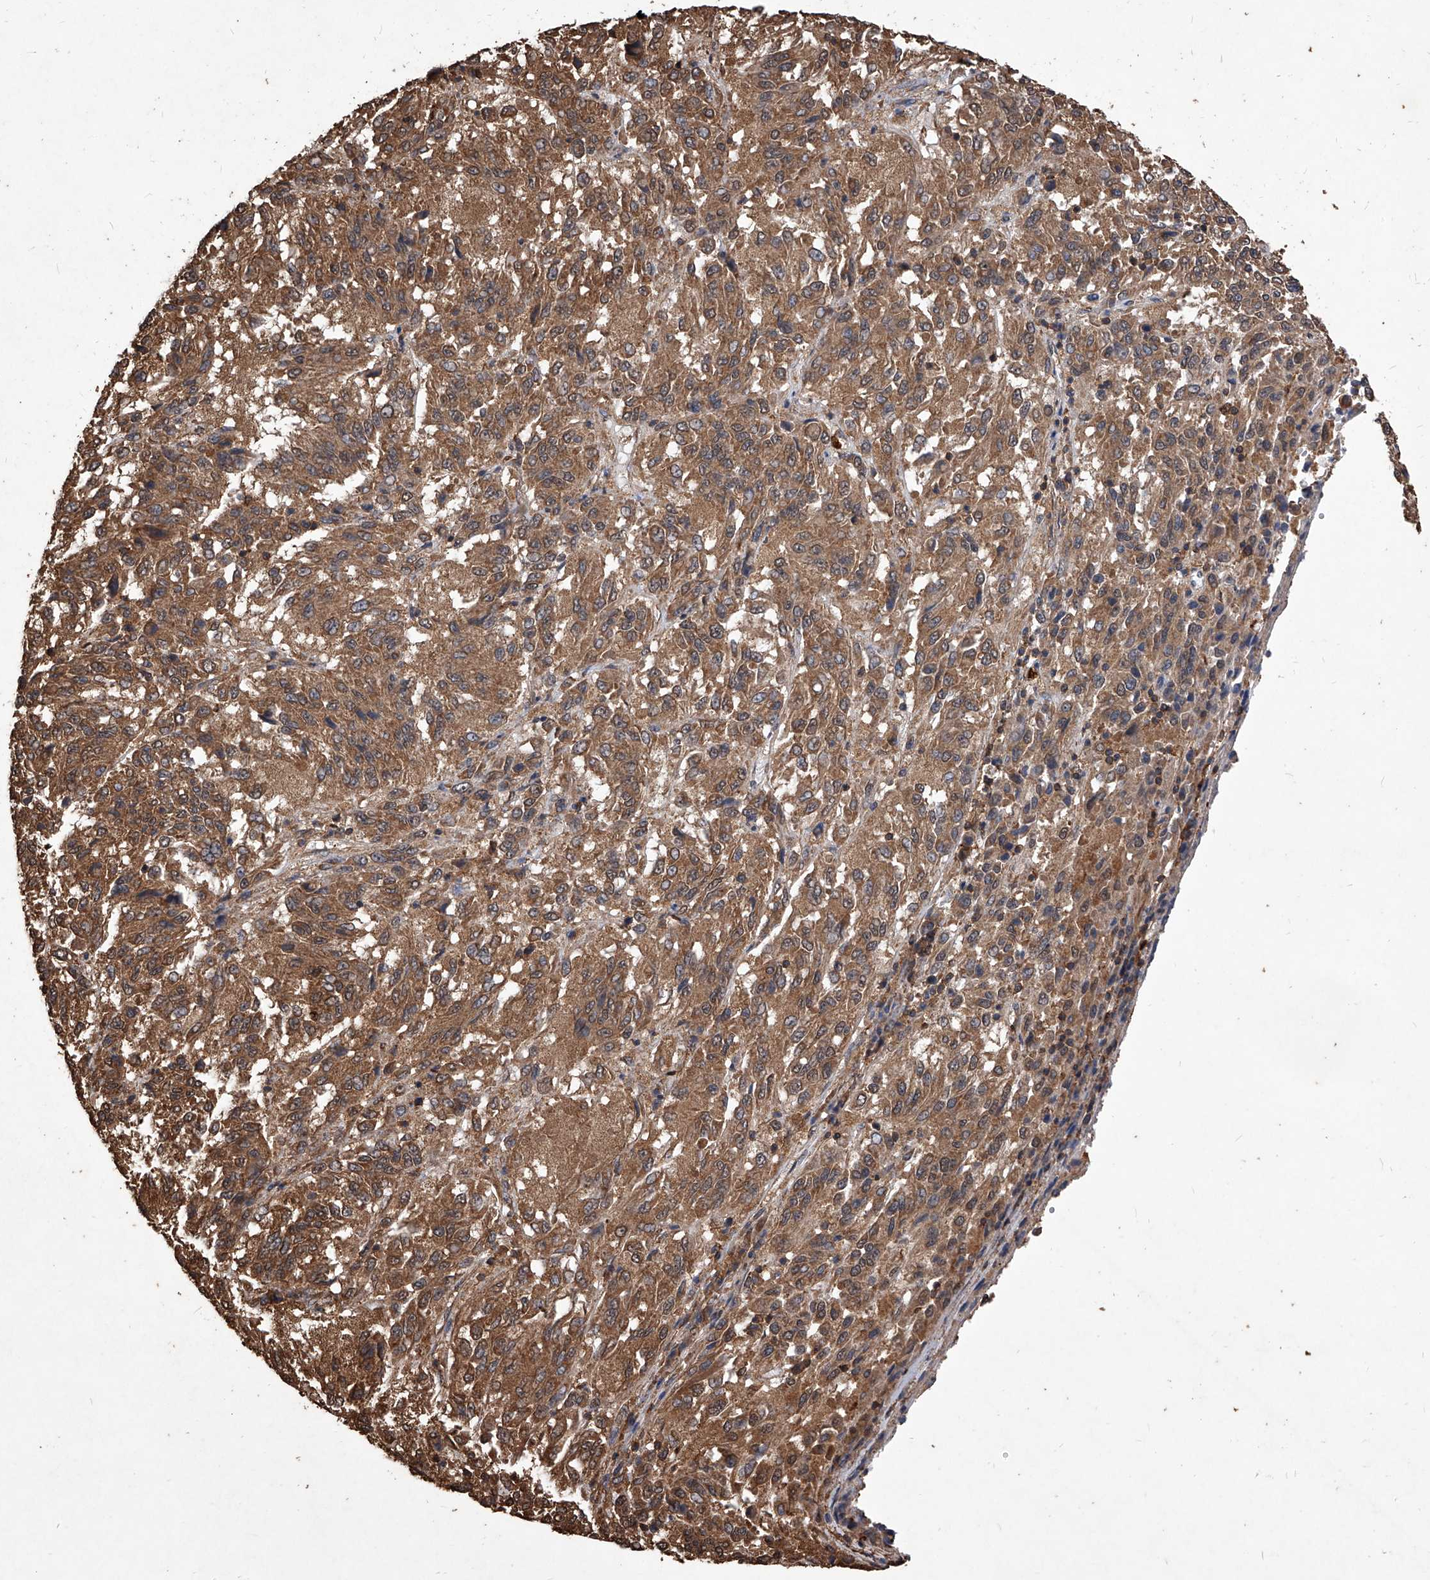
{"staining": {"intensity": "moderate", "quantity": ">75%", "location": "cytoplasmic/membranous"}, "tissue": "melanoma", "cell_type": "Tumor cells", "image_type": "cancer", "snomed": [{"axis": "morphology", "description": "Malignant melanoma, Metastatic site"}, {"axis": "topography", "description": "Lung"}], "caption": "Tumor cells reveal medium levels of moderate cytoplasmic/membranous positivity in about >75% of cells in human malignant melanoma (metastatic site).", "gene": "UCP2", "patient": {"sex": "male", "age": 64}}